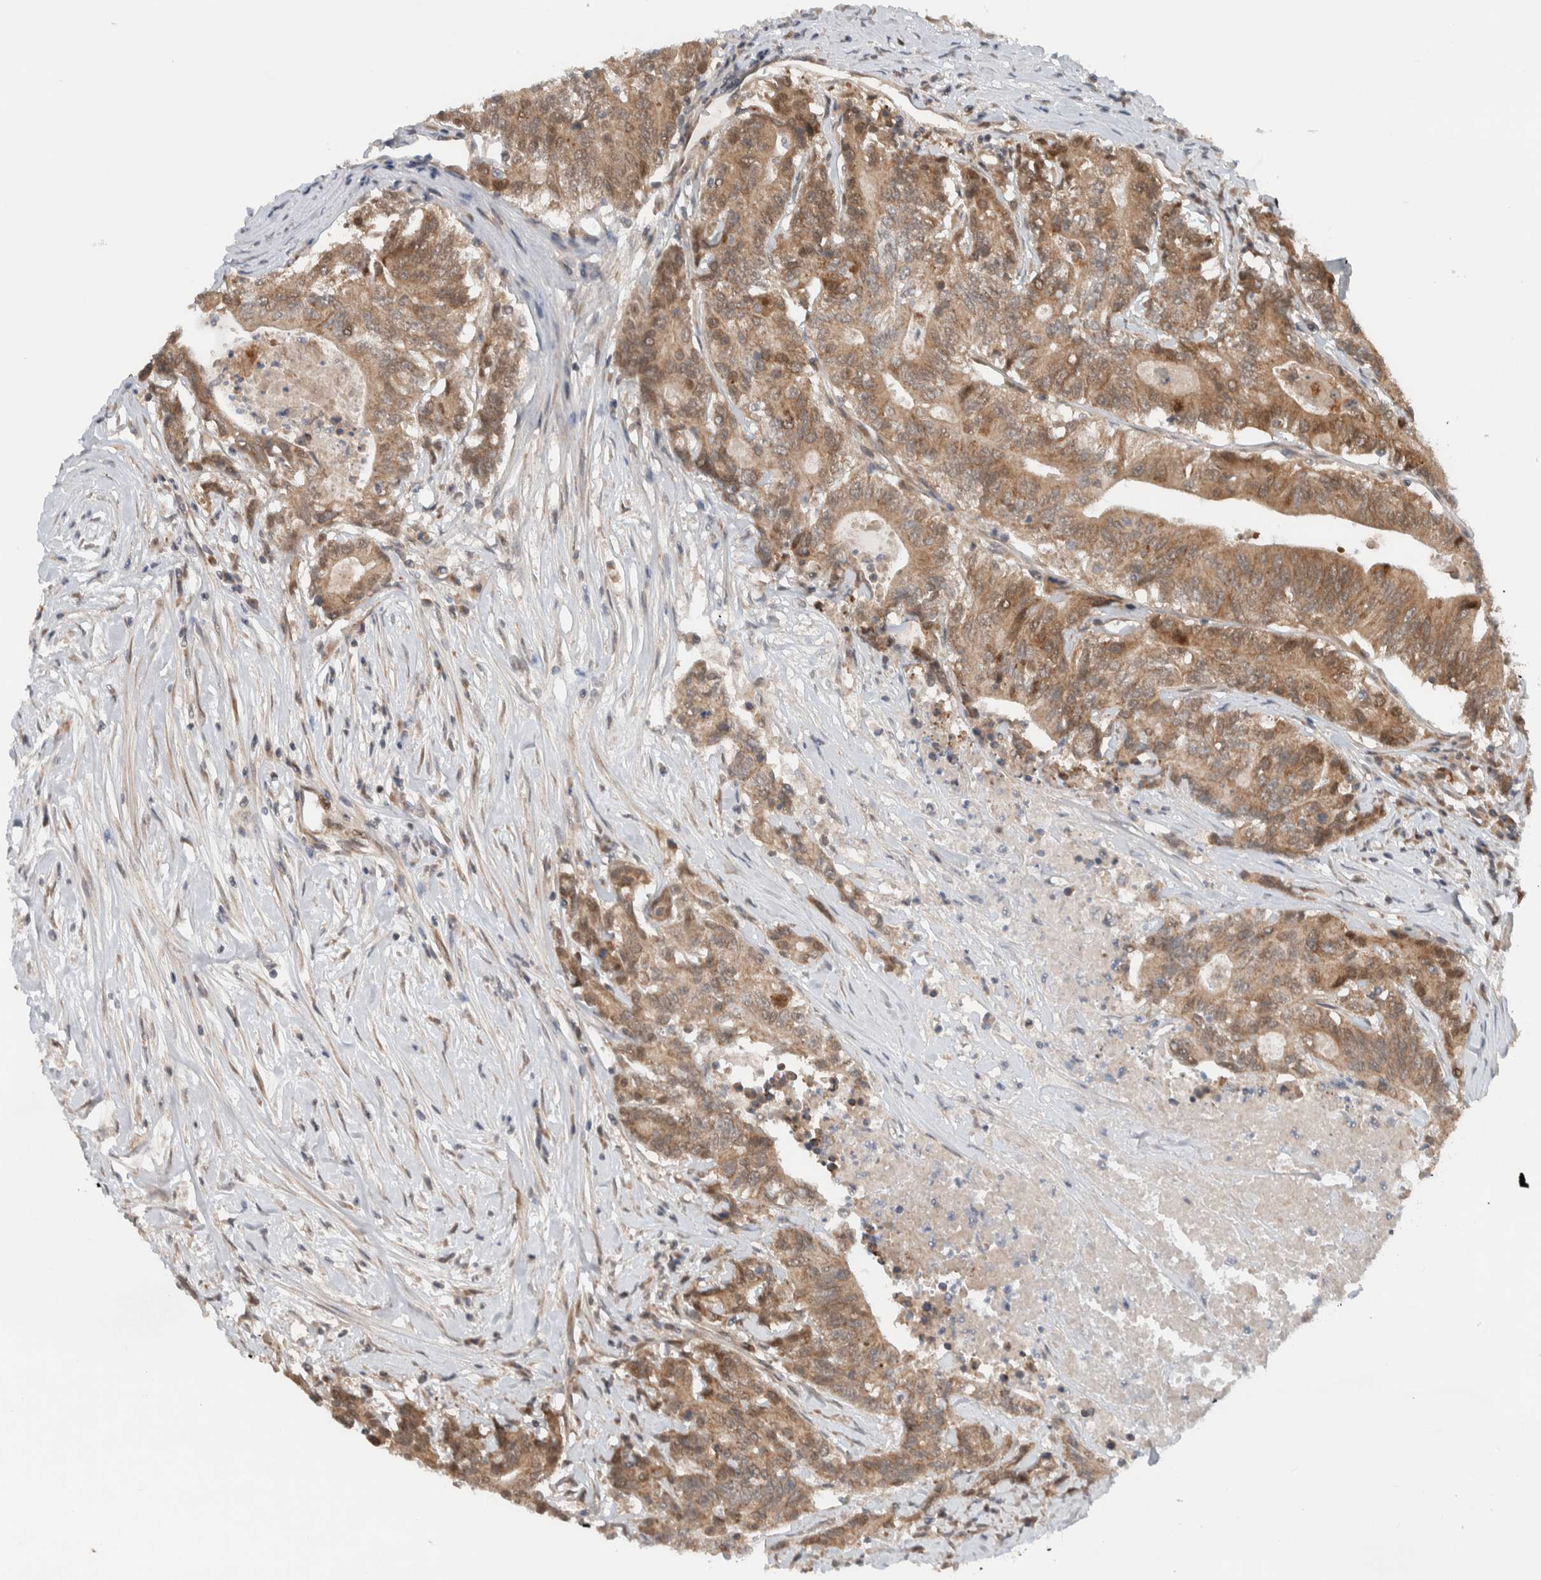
{"staining": {"intensity": "weak", "quantity": ">75%", "location": "cytoplasmic/membranous"}, "tissue": "colorectal cancer", "cell_type": "Tumor cells", "image_type": "cancer", "snomed": [{"axis": "morphology", "description": "Adenocarcinoma, NOS"}, {"axis": "topography", "description": "Colon"}], "caption": "Human colorectal cancer (adenocarcinoma) stained for a protein (brown) shows weak cytoplasmic/membranous positive staining in approximately >75% of tumor cells.", "gene": "KLHL6", "patient": {"sex": "female", "age": 77}}